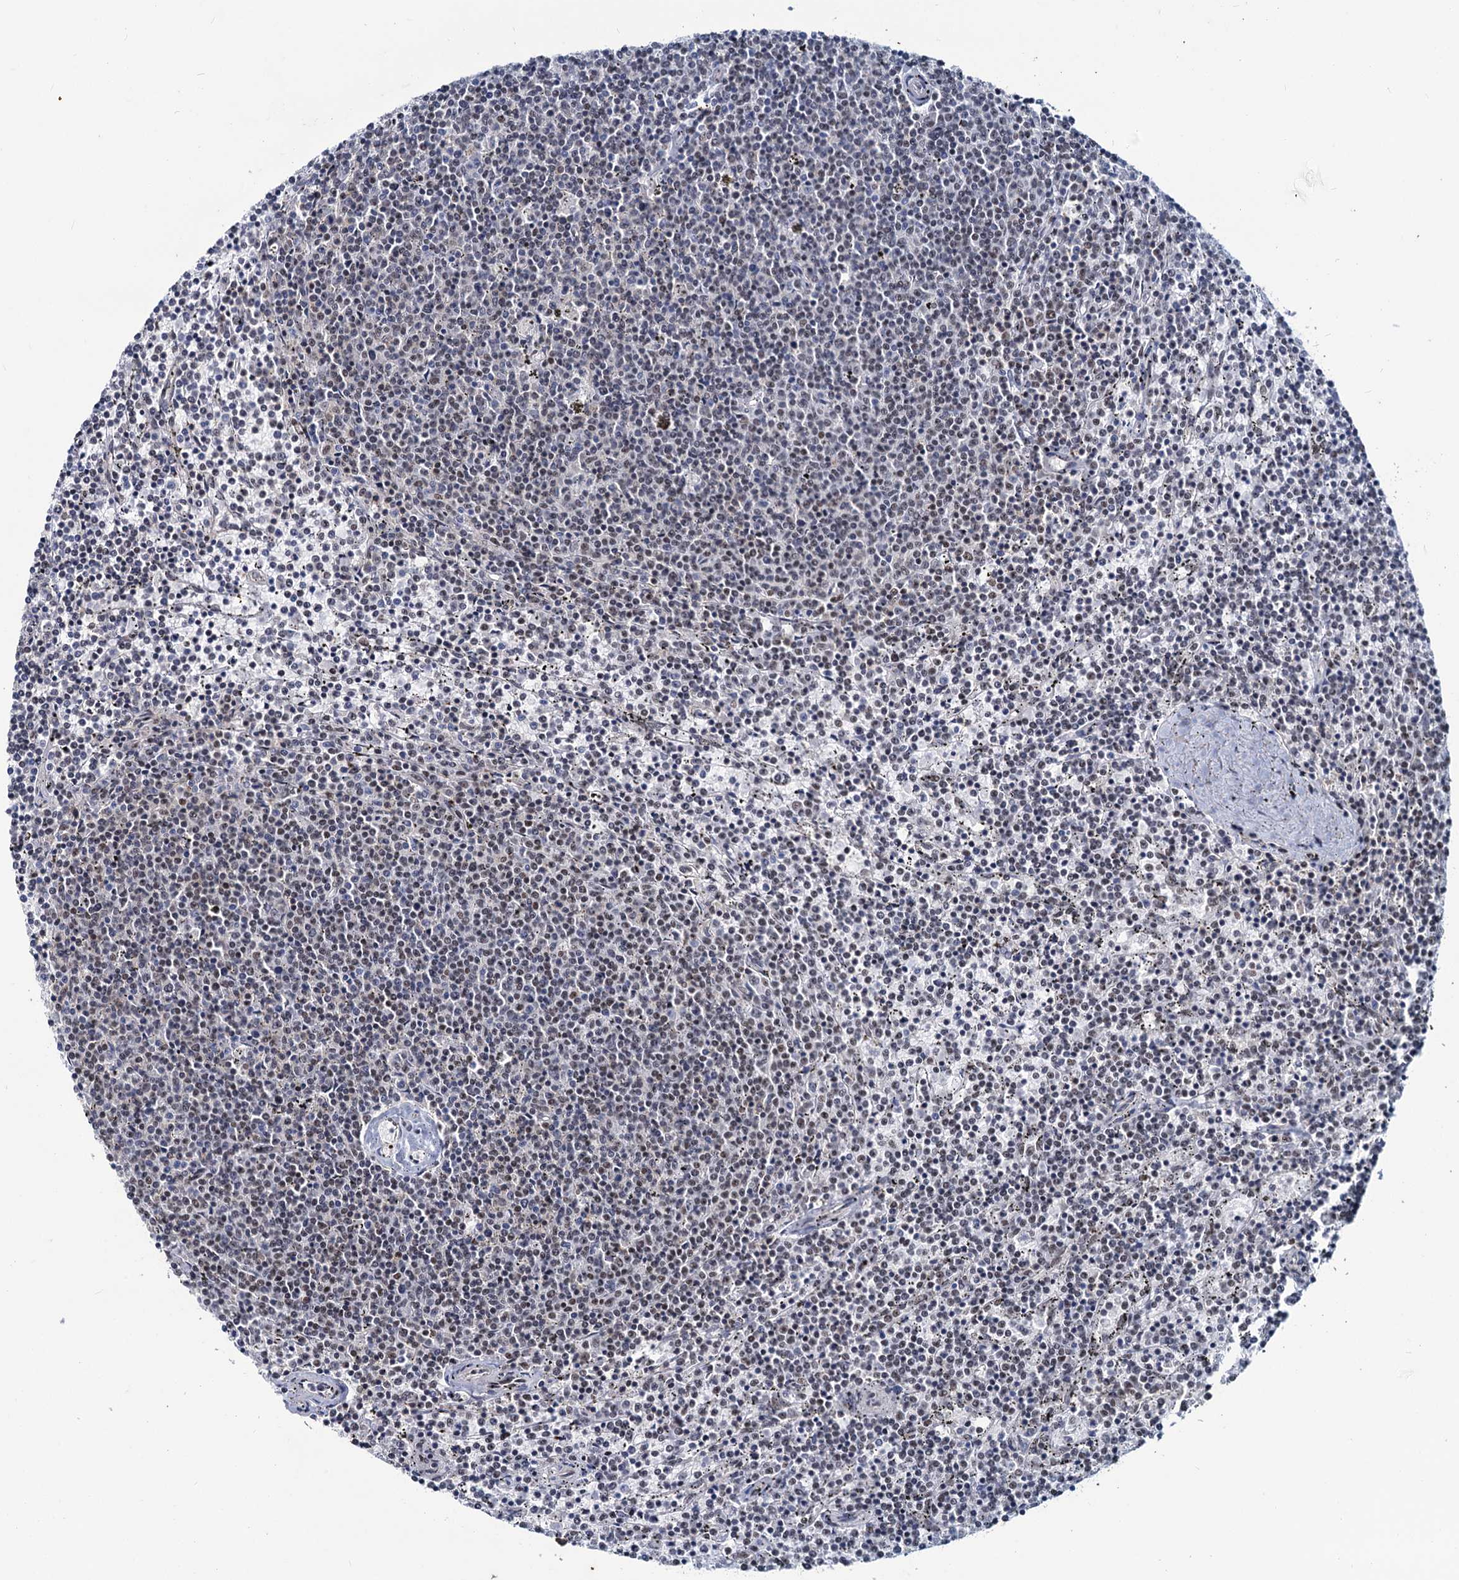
{"staining": {"intensity": "weak", "quantity": "<25%", "location": "nuclear"}, "tissue": "lymphoma", "cell_type": "Tumor cells", "image_type": "cancer", "snomed": [{"axis": "morphology", "description": "Malignant lymphoma, non-Hodgkin's type, Low grade"}, {"axis": "topography", "description": "Spleen"}], "caption": "Tumor cells show no significant expression in lymphoma.", "gene": "METTL14", "patient": {"sex": "female", "age": 50}}